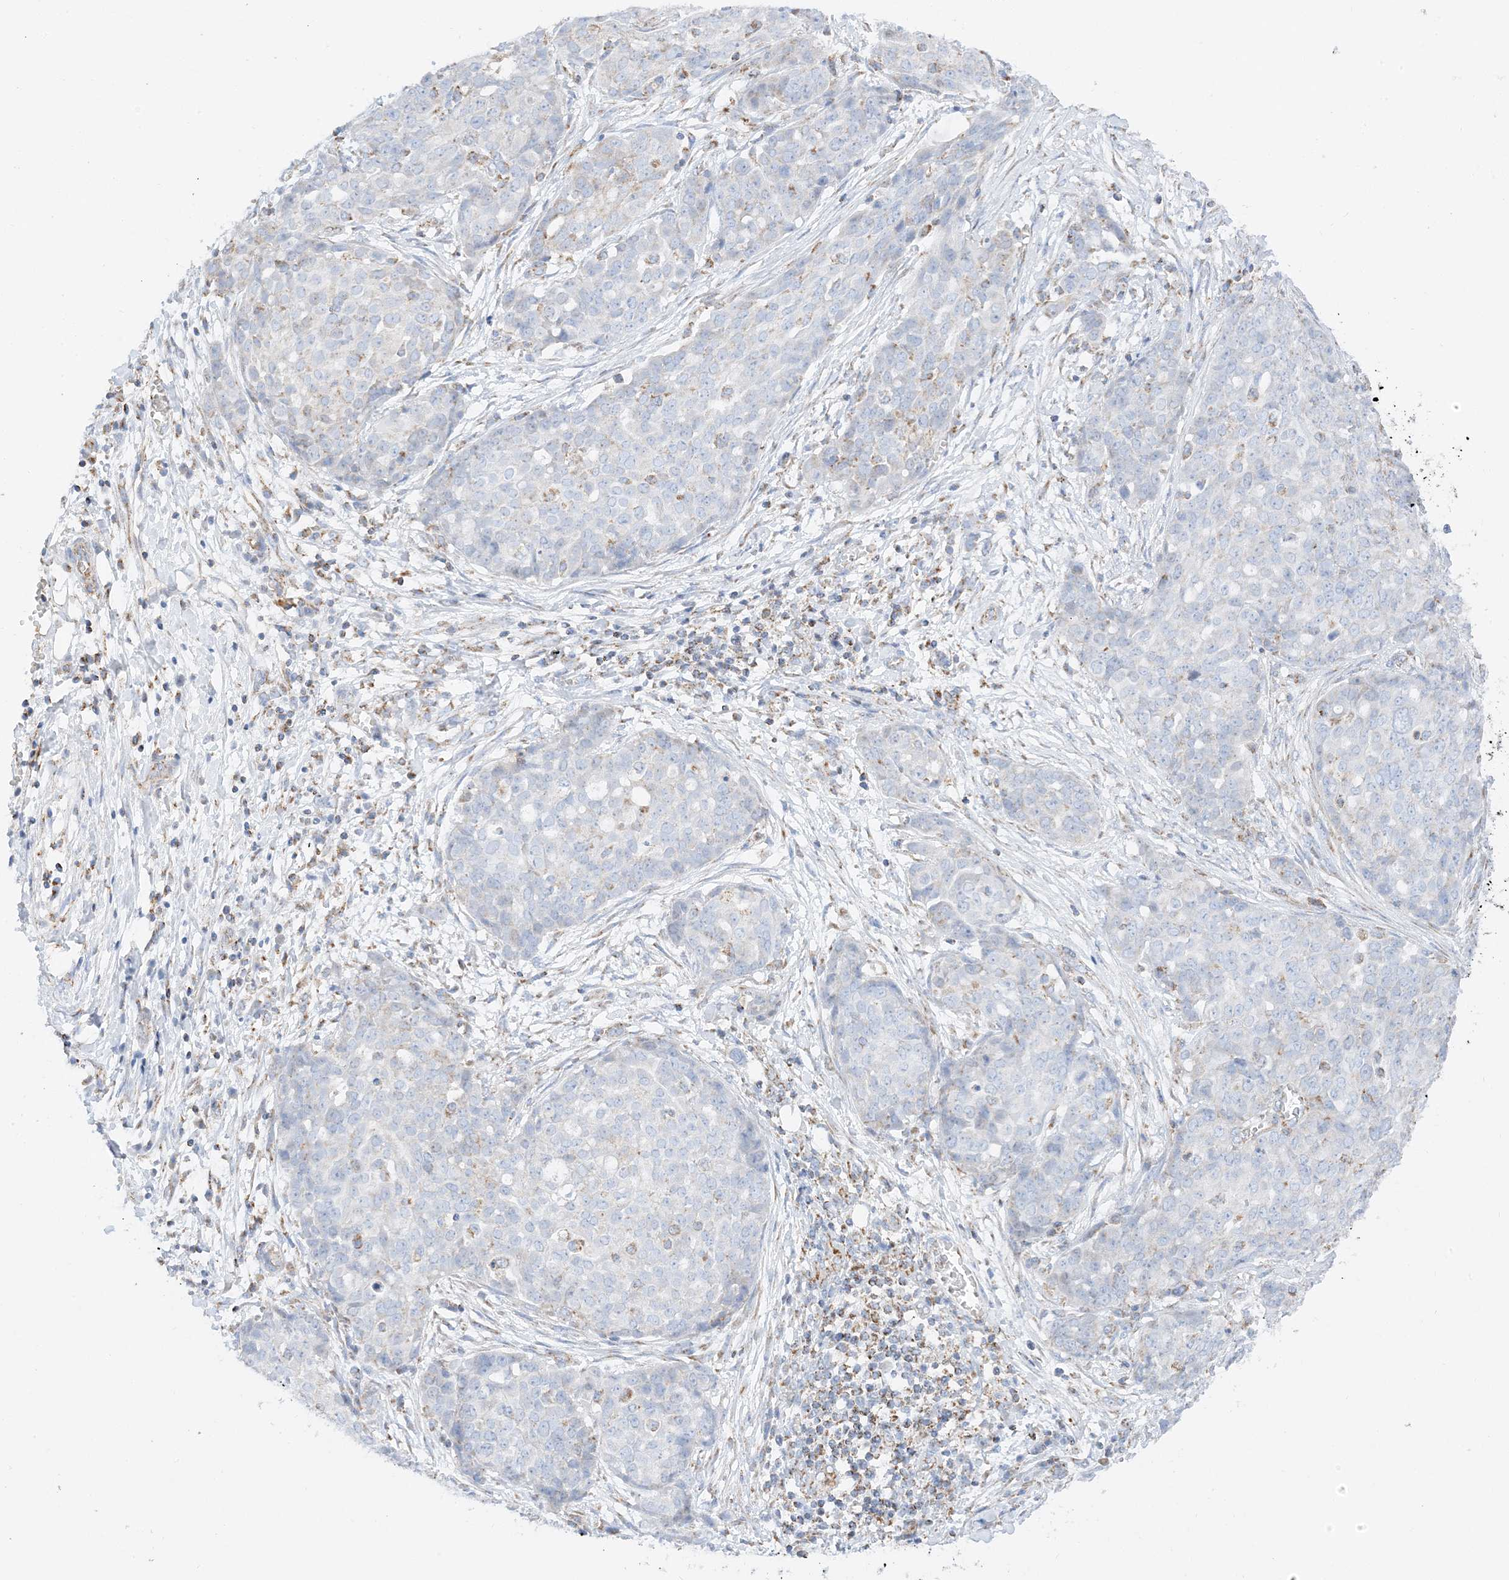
{"staining": {"intensity": "negative", "quantity": "none", "location": "none"}, "tissue": "ovarian cancer", "cell_type": "Tumor cells", "image_type": "cancer", "snomed": [{"axis": "morphology", "description": "Cystadenocarcinoma, serous, NOS"}, {"axis": "topography", "description": "Soft tissue"}, {"axis": "topography", "description": "Ovary"}], "caption": "Immunohistochemical staining of human ovarian serous cystadenocarcinoma exhibits no significant positivity in tumor cells.", "gene": "CAPN13", "patient": {"sex": "female", "age": 57}}